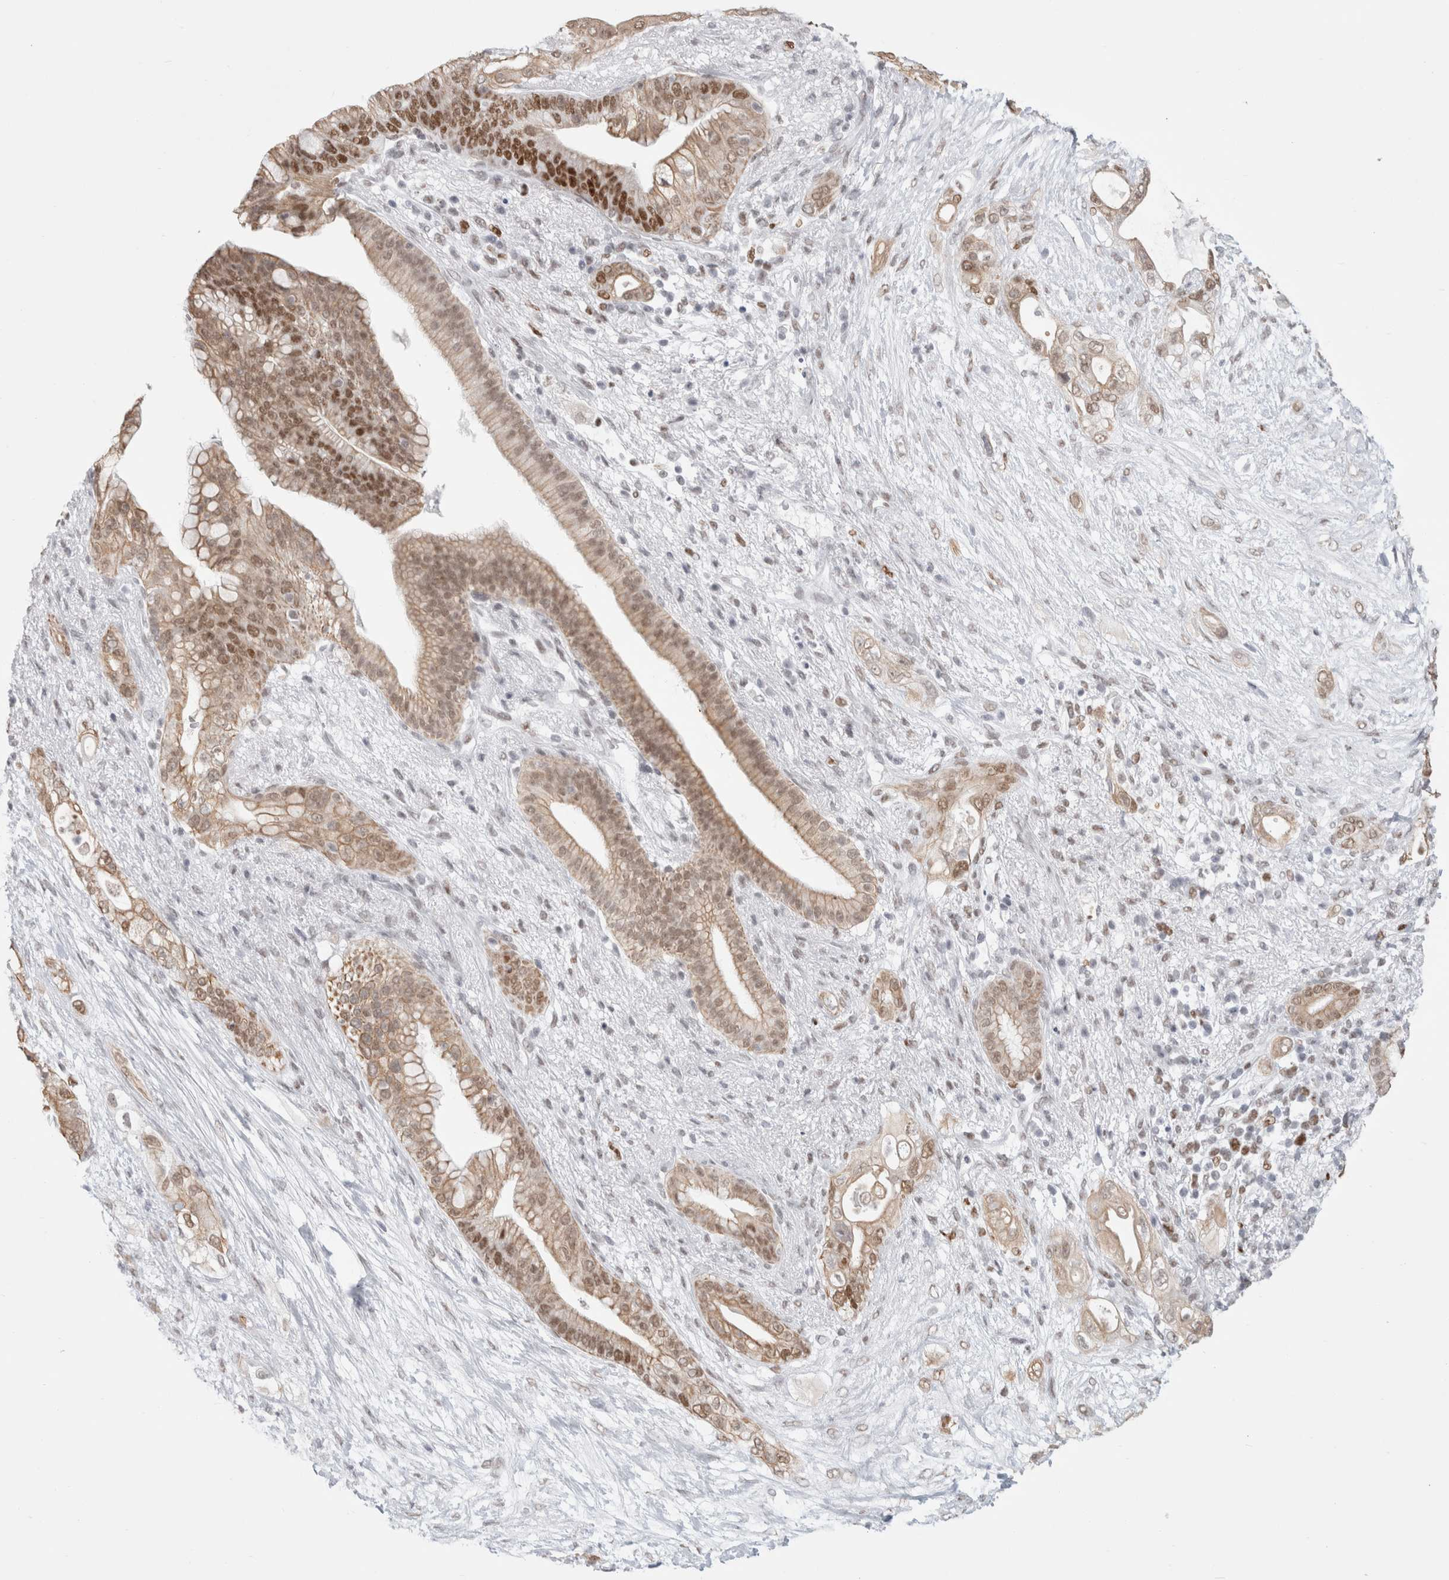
{"staining": {"intensity": "moderate", "quantity": ">75%", "location": "cytoplasmic/membranous,nuclear"}, "tissue": "pancreatic cancer", "cell_type": "Tumor cells", "image_type": "cancer", "snomed": [{"axis": "morphology", "description": "Adenocarcinoma, NOS"}, {"axis": "topography", "description": "Pancreas"}], "caption": "Approximately >75% of tumor cells in pancreatic adenocarcinoma show moderate cytoplasmic/membranous and nuclear protein positivity as visualized by brown immunohistochemical staining.", "gene": "SMARCC1", "patient": {"sex": "male", "age": 53}}